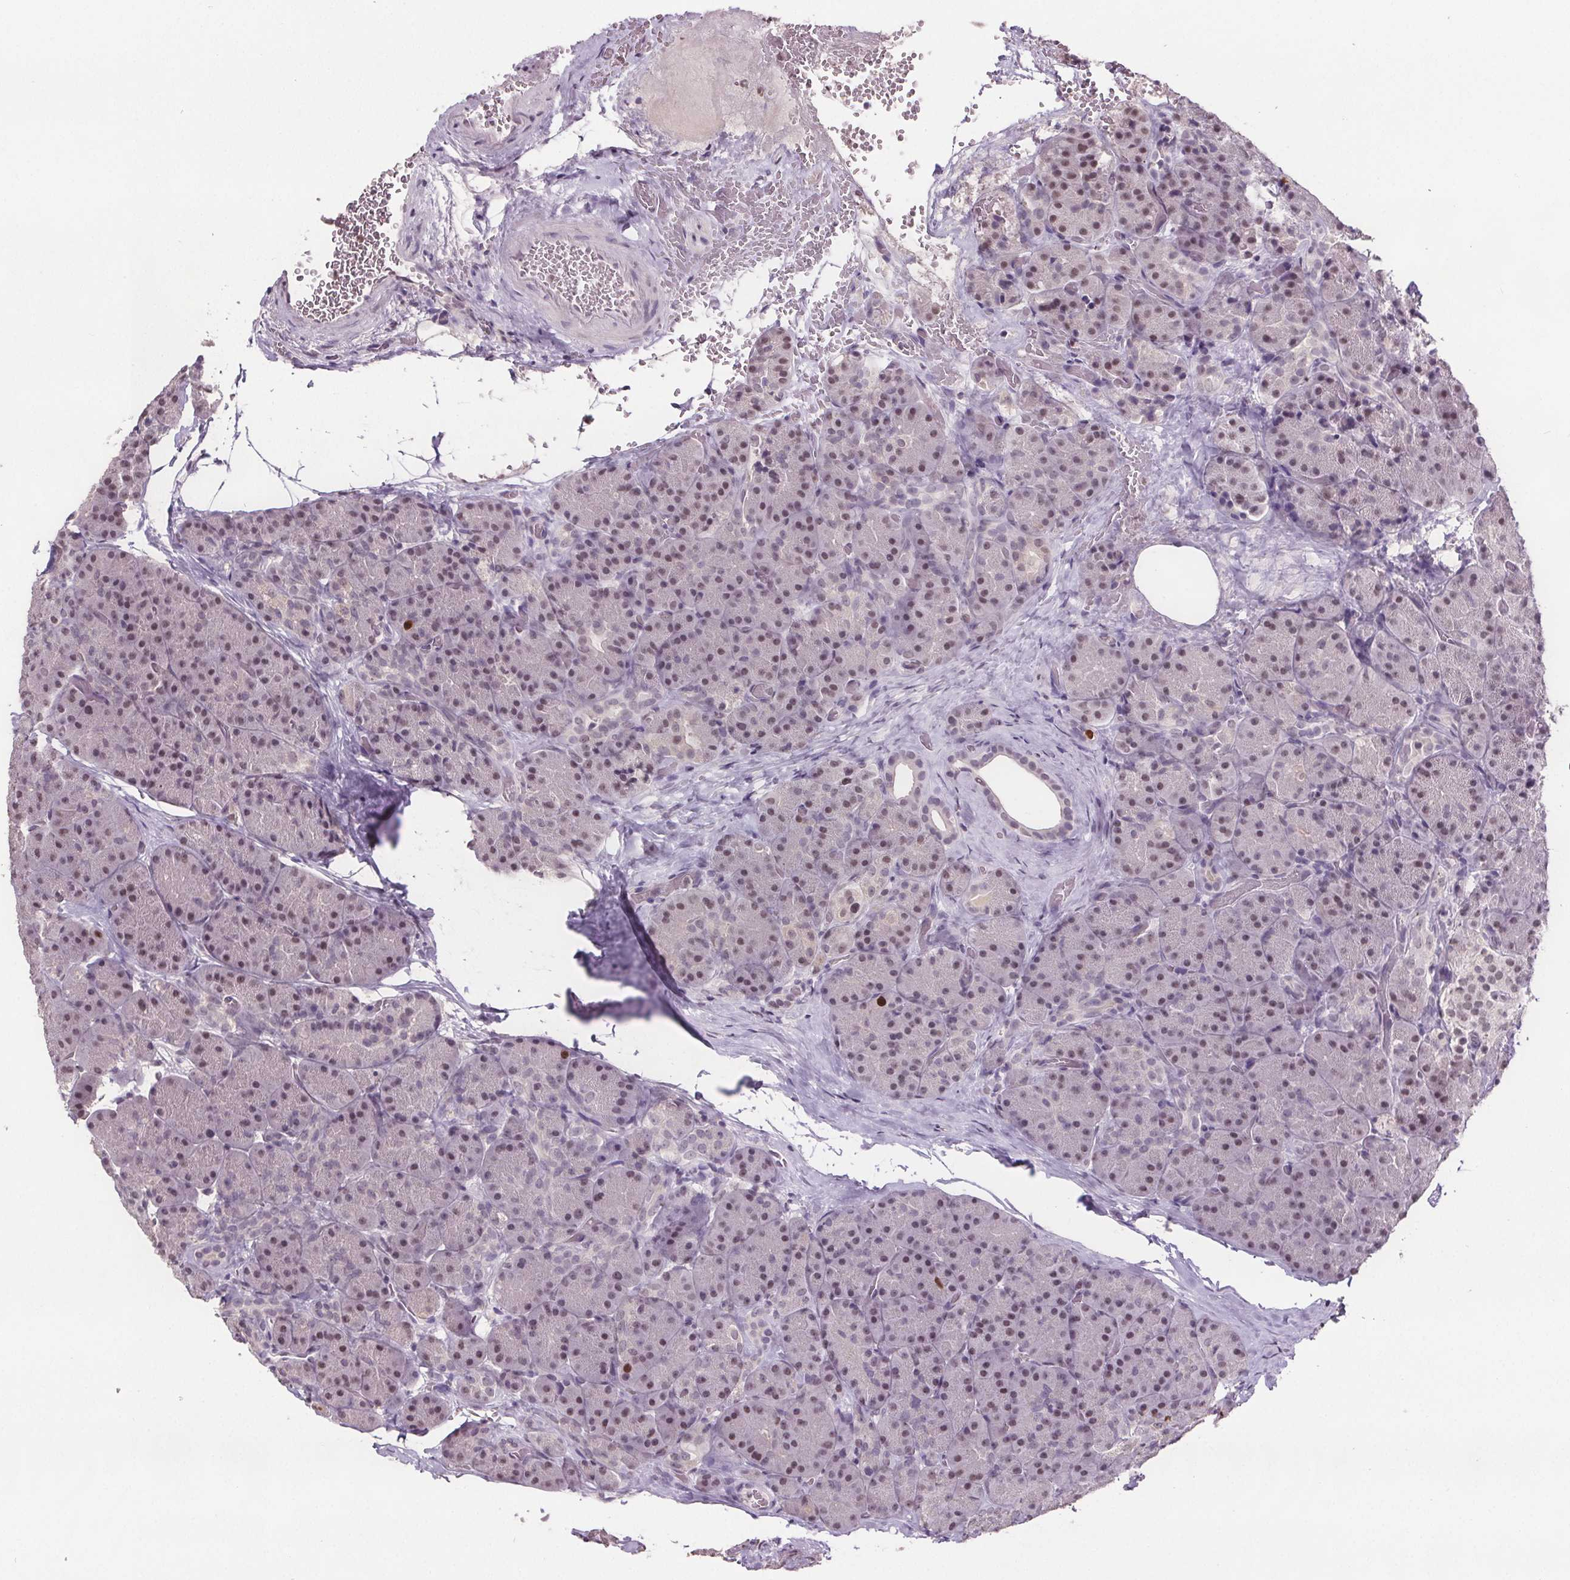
{"staining": {"intensity": "moderate", "quantity": "<25%", "location": "nuclear"}, "tissue": "pancreas", "cell_type": "Exocrine glandular cells", "image_type": "normal", "snomed": [{"axis": "morphology", "description": "Normal tissue, NOS"}, {"axis": "topography", "description": "Pancreas"}], "caption": "High-power microscopy captured an IHC image of normal pancreas, revealing moderate nuclear positivity in about <25% of exocrine glandular cells.", "gene": "CENPF", "patient": {"sex": "male", "age": 57}}